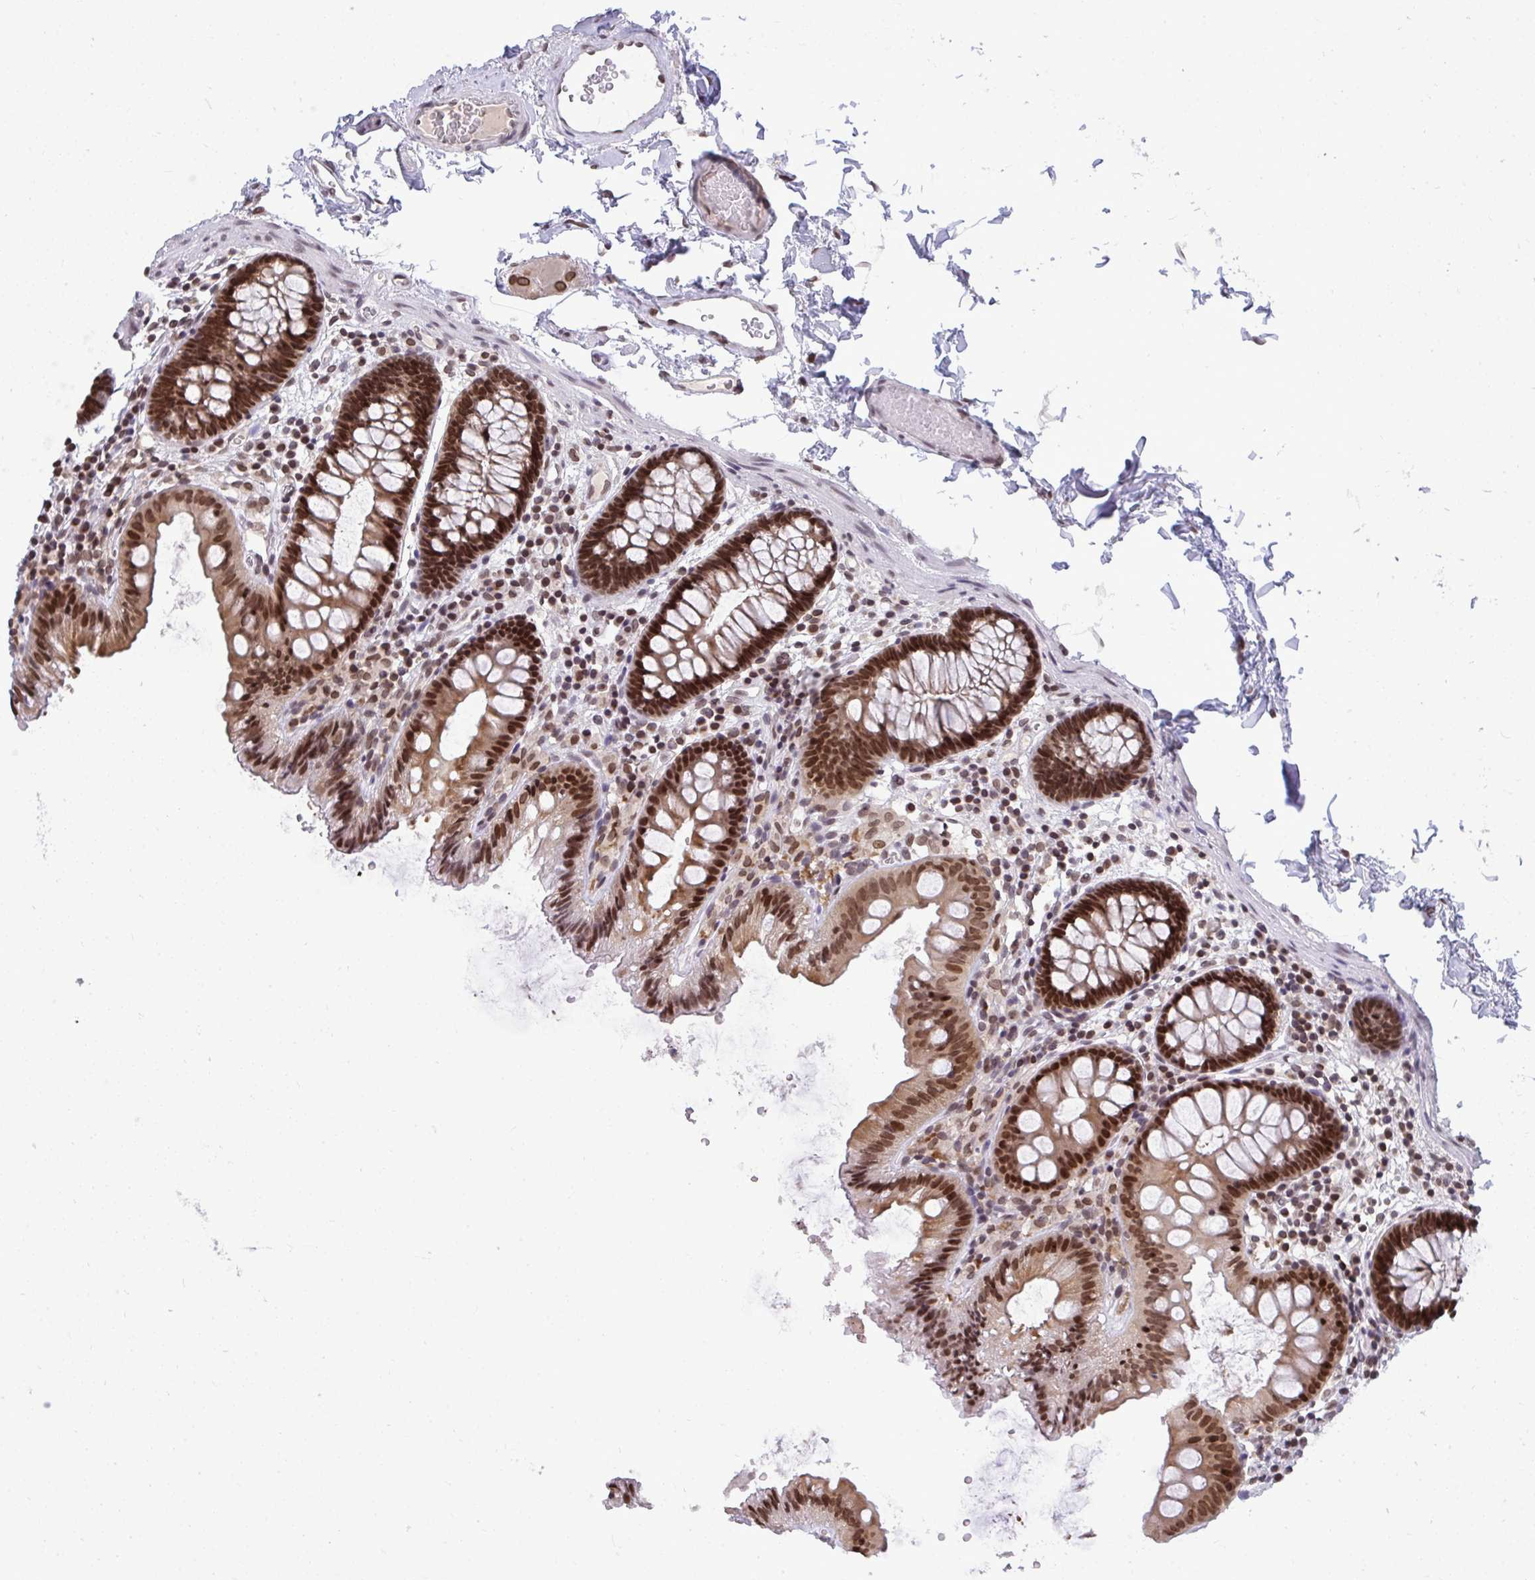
{"staining": {"intensity": "moderate", "quantity": ">75%", "location": "nuclear"}, "tissue": "colon", "cell_type": "Endothelial cells", "image_type": "normal", "snomed": [{"axis": "morphology", "description": "Normal tissue, NOS"}, {"axis": "topography", "description": "Colon"}], "caption": "An image showing moderate nuclear staining in about >75% of endothelial cells in normal colon, as visualized by brown immunohistochemical staining.", "gene": "JPT1", "patient": {"sex": "male", "age": 84}}